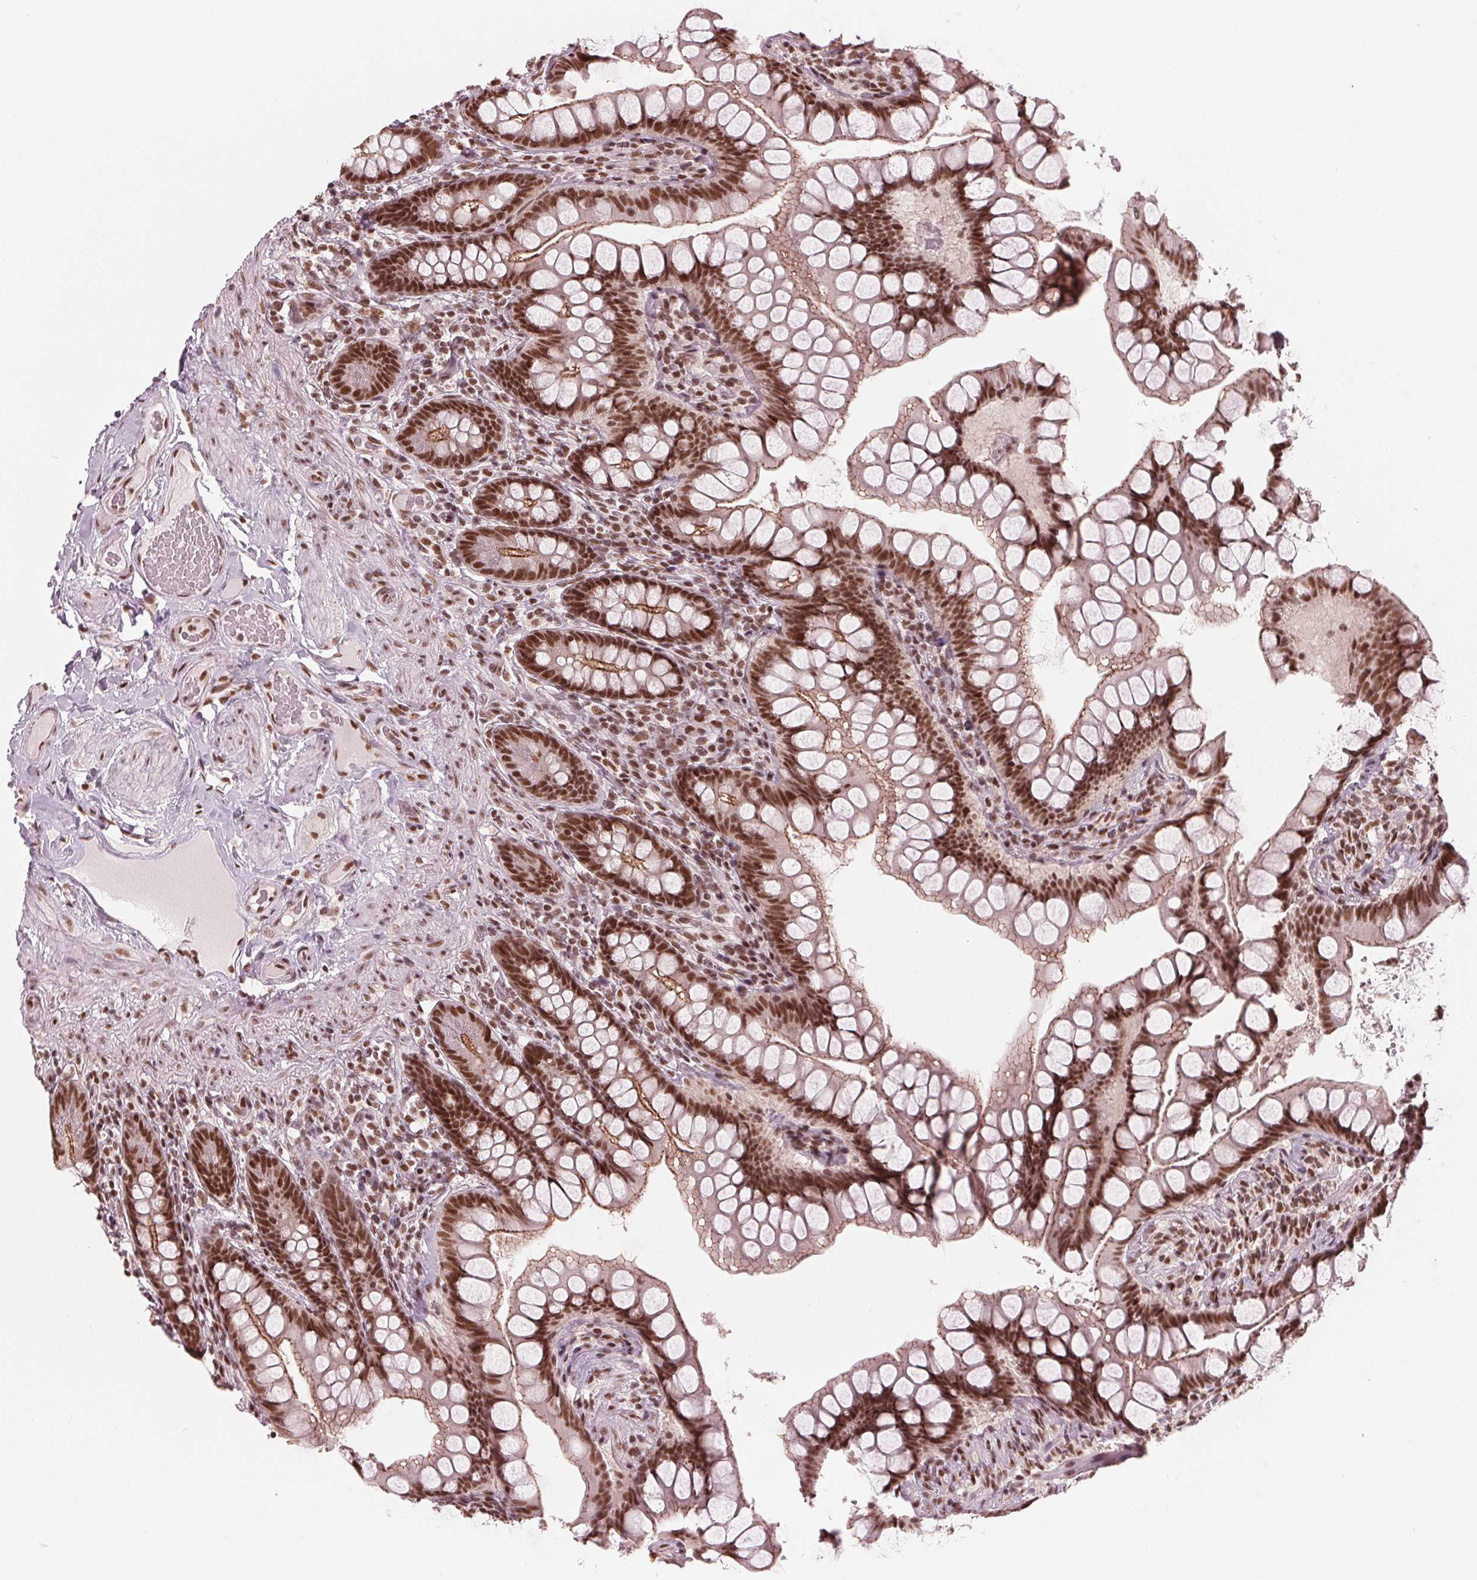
{"staining": {"intensity": "strong", "quantity": ">75%", "location": "cytoplasmic/membranous,nuclear"}, "tissue": "small intestine", "cell_type": "Glandular cells", "image_type": "normal", "snomed": [{"axis": "morphology", "description": "Normal tissue, NOS"}, {"axis": "topography", "description": "Small intestine"}], "caption": "Strong cytoplasmic/membranous,nuclear expression for a protein is seen in approximately >75% of glandular cells of unremarkable small intestine using immunohistochemistry.", "gene": "LSM2", "patient": {"sex": "male", "age": 70}}